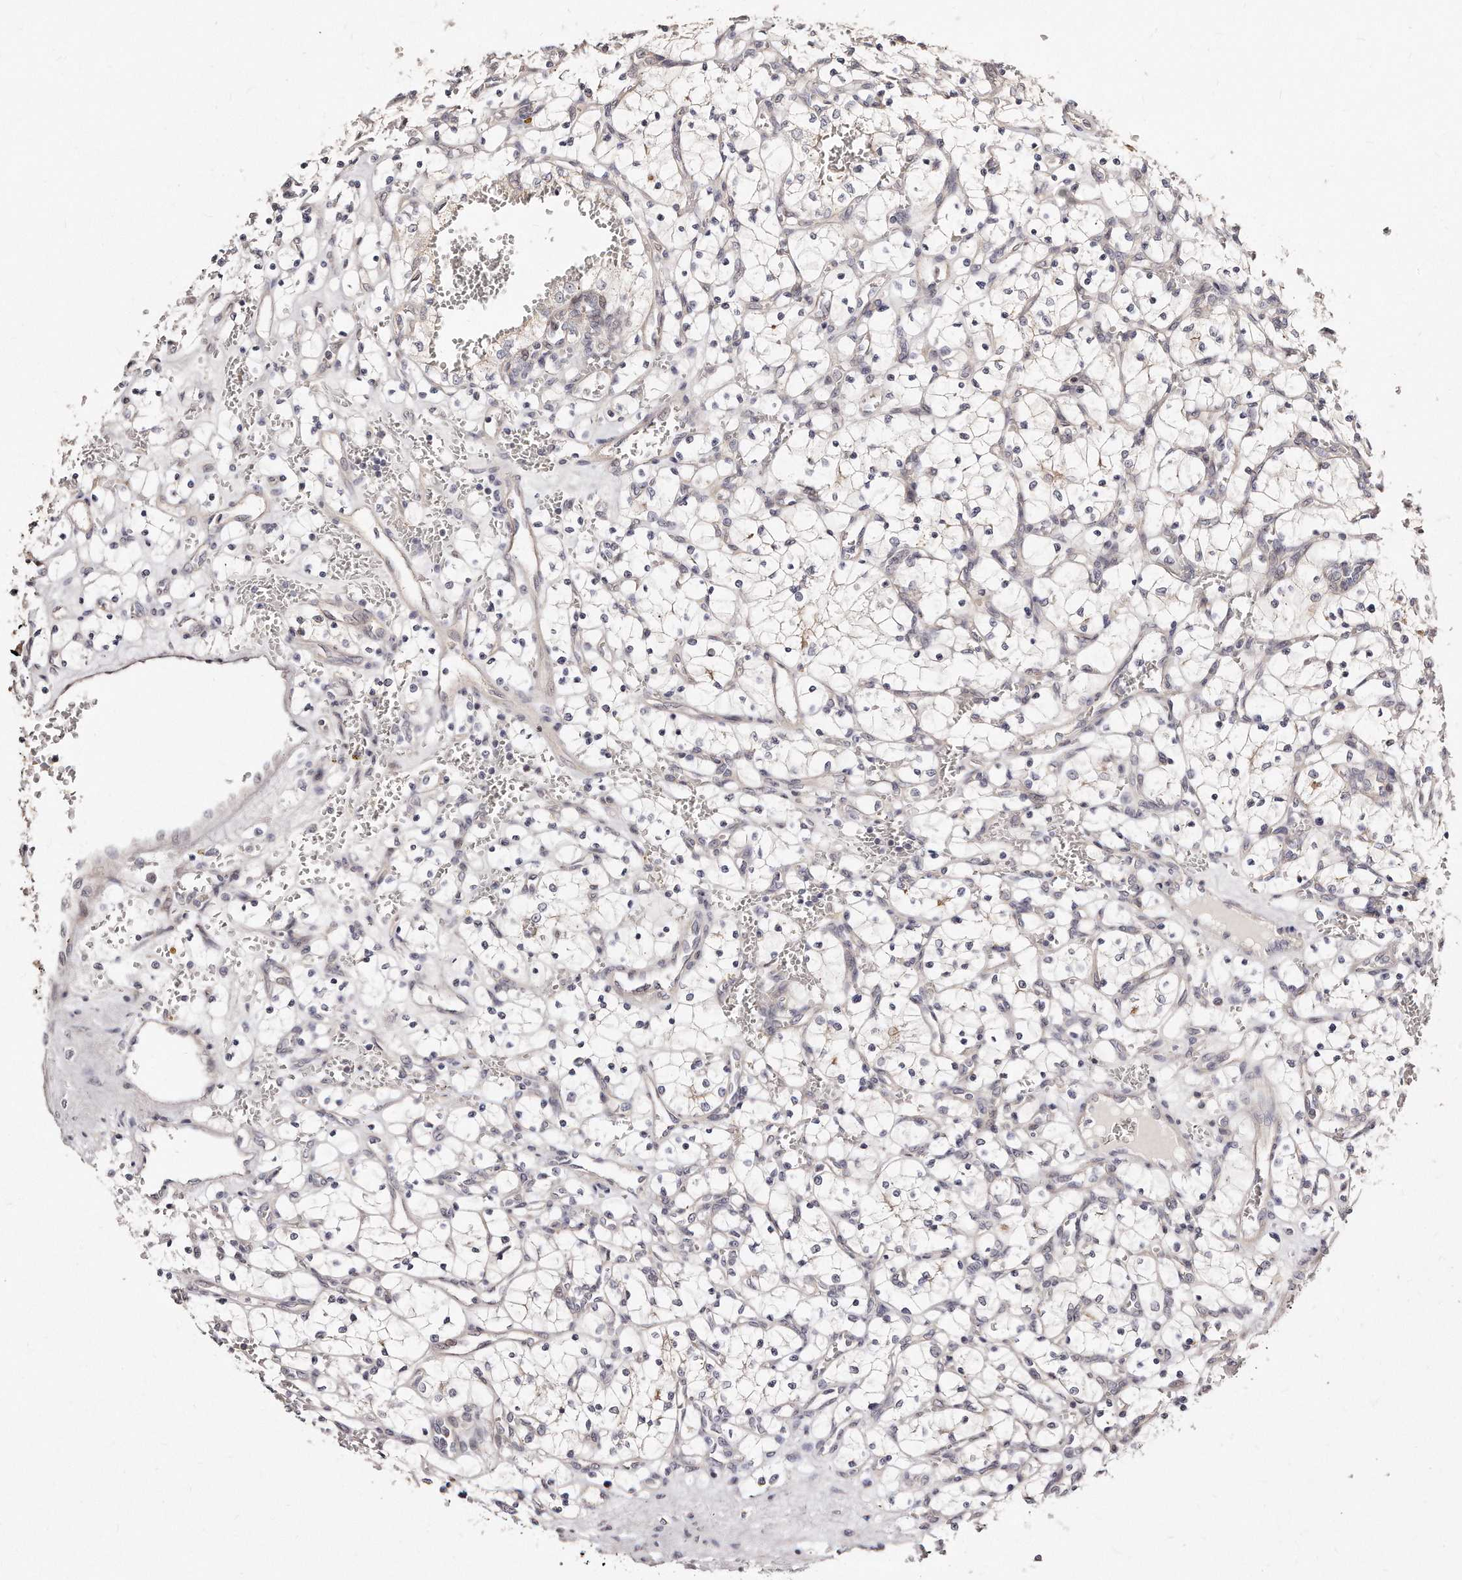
{"staining": {"intensity": "negative", "quantity": "none", "location": "none"}, "tissue": "renal cancer", "cell_type": "Tumor cells", "image_type": "cancer", "snomed": [{"axis": "morphology", "description": "Adenocarcinoma, NOS"}, {"axis": "topography", "description": "Kidney"}], "caption": "This is a image of immunohistochemistry staining of renal cancer, which shows no positivity in tumor cells.", "gene": "CASZ1", "patient": {"sex": "female", "age": 69}}